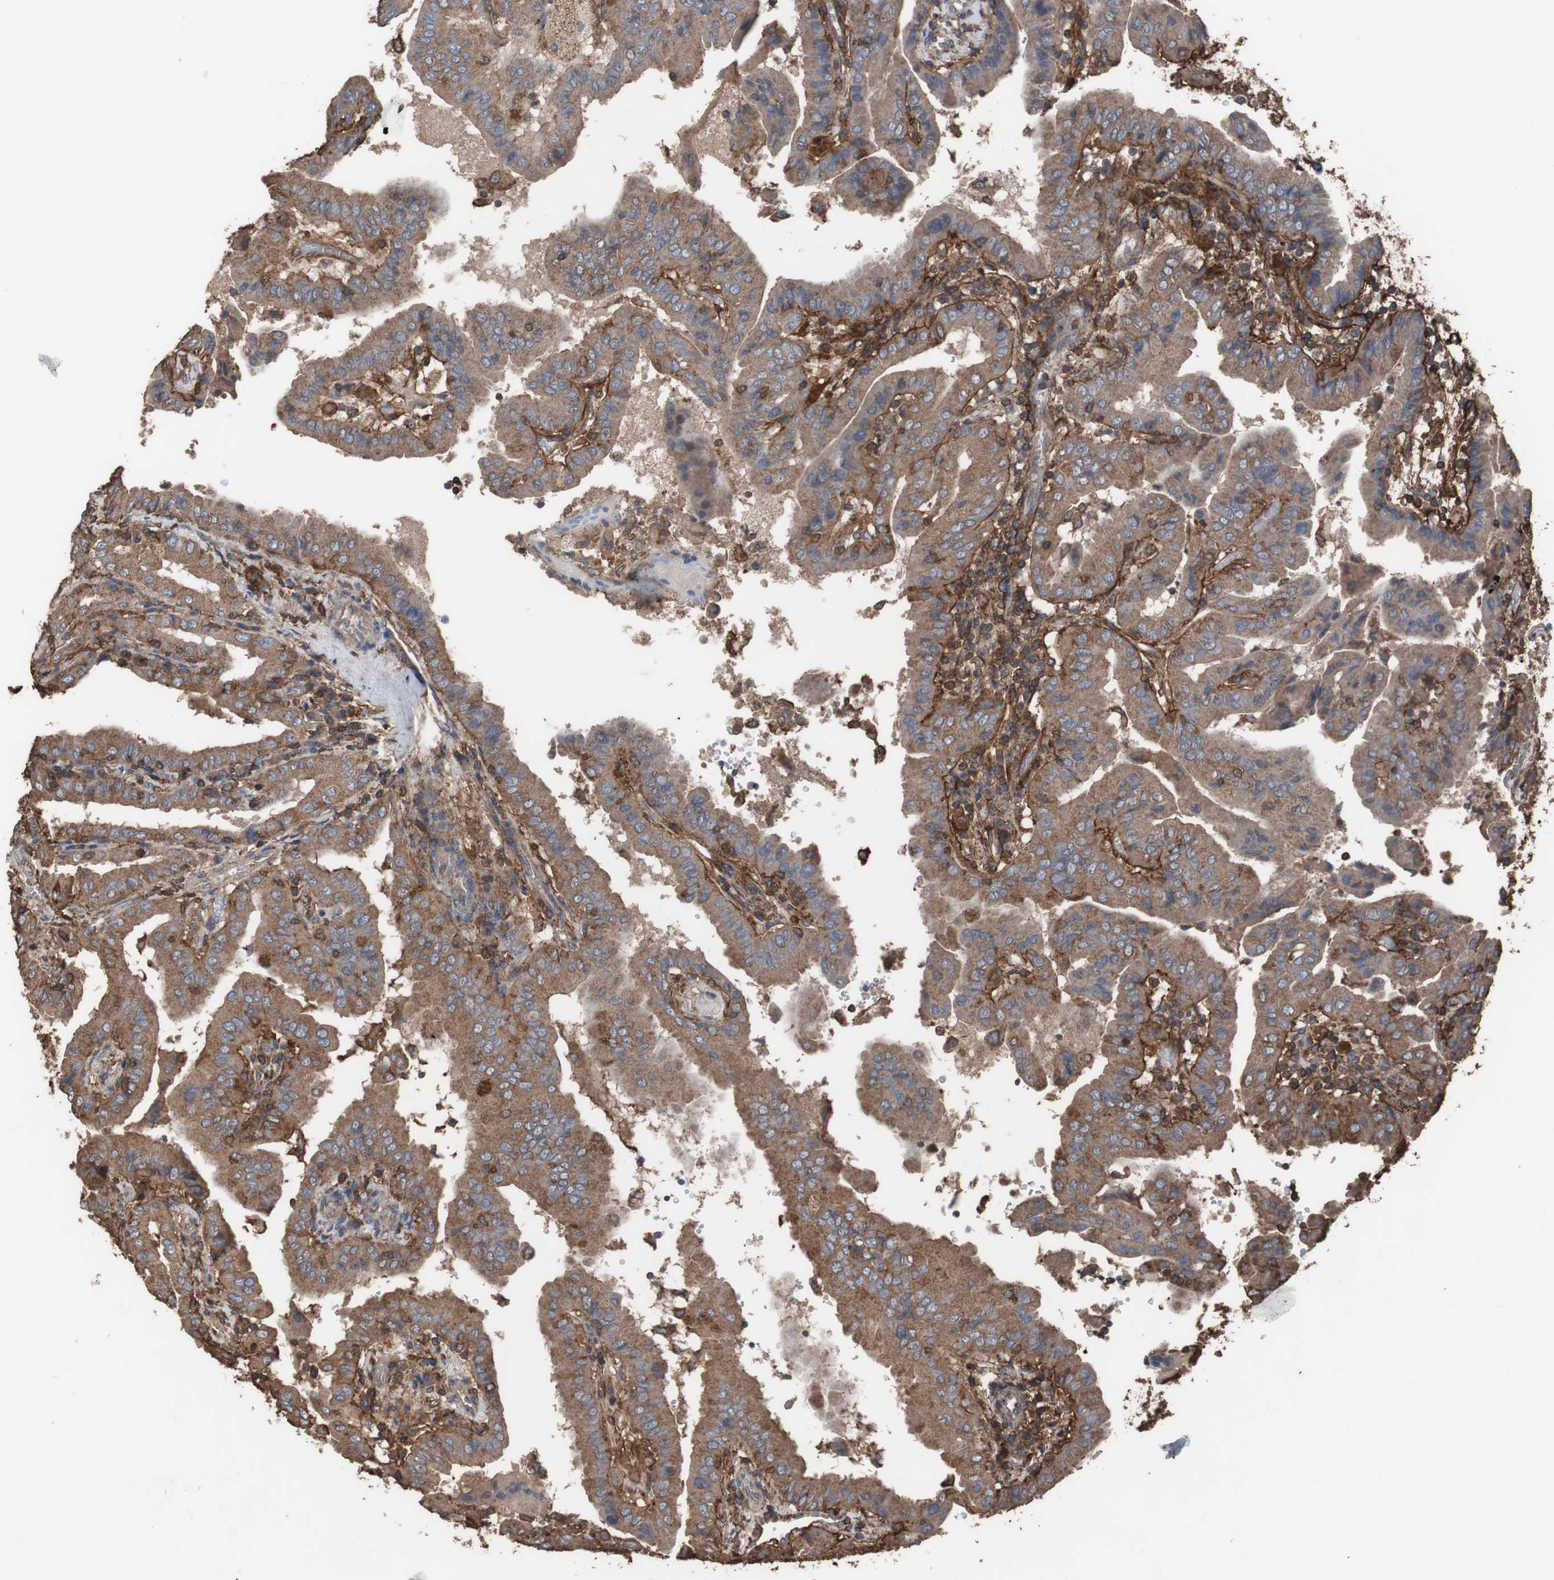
{"staining": {"intensity": "moderate", "quantity": ">75%", "location": "cytoplasmic/membranous"}, "tissue": "thyroid cancer", "cell_type": "Tumor cells", "image_type": "cancer", "snomed": [{"axis": "morphology", "description": "Papillary adenocarcinoma, NOS"}, {"axis": "topography", "description": "Thyroid gland"}], "caption": "This is an image of immunohistochemistry (IHC) staining of thyroid cancer, which shows moderate positivity in the cytoplasmic/membranous of tumor cells.", "gene": "COL6A2", "patient": {"sex": "male", "age": 33}}